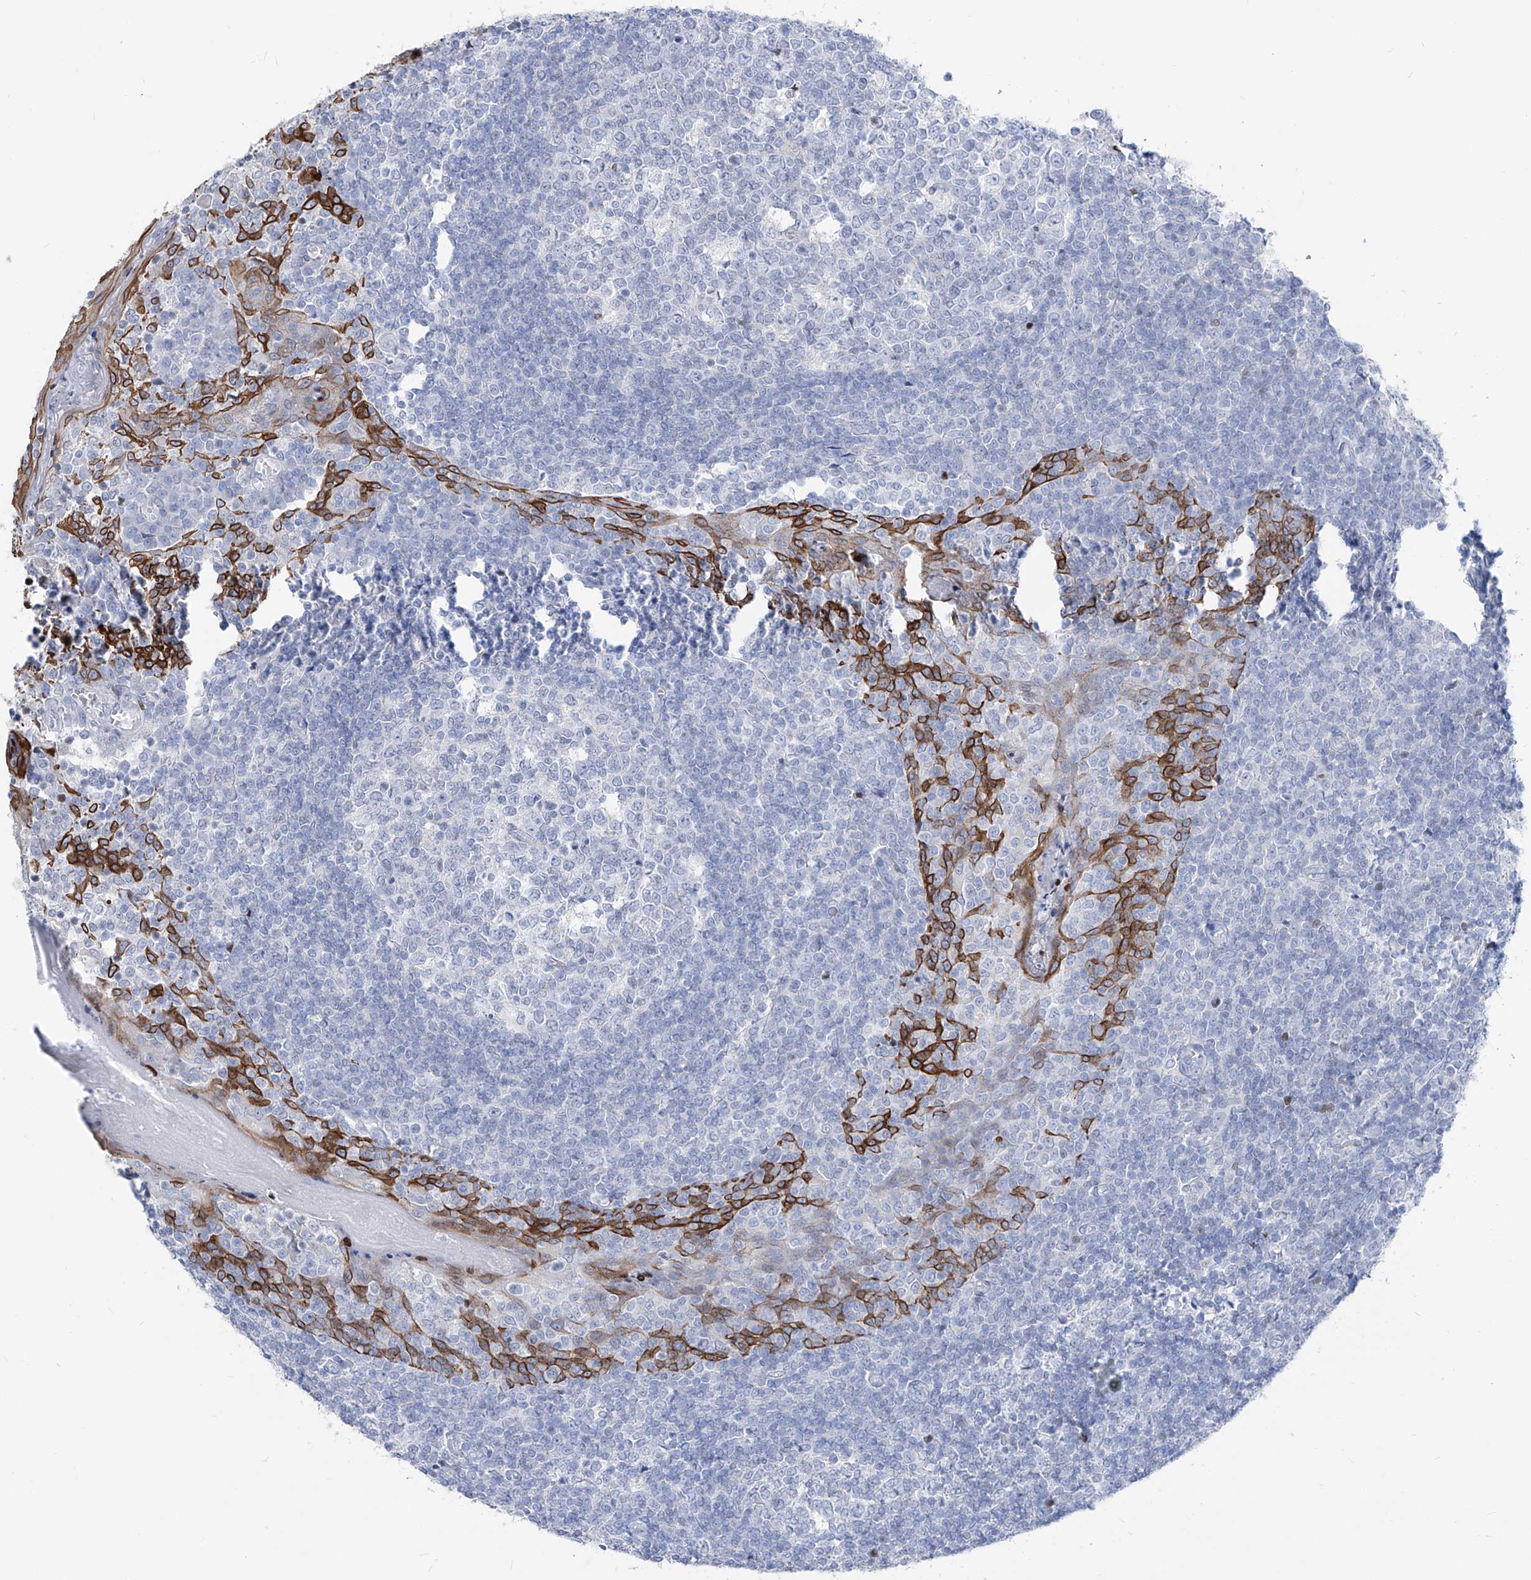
{"staining": {"intensity": "negative", "quantity": "none", "location": "none"}, "tissue": "tonsil", "cell_type": "Germinal center cells", "image_type": "normal", "snomed": [{"axis": "morphology", "description": "Normal tissue, NOS"}, {"axis": "topography", "description": "Tonsil"}], "caption": "Immunohistochemical staining of benign tonsil shows no significant positivity in germinal center cells. The staining was performed using DAB to visualize the protein expression in brown, while the nuclei were stained in blue with hematoxylin (Magnification: 20x).", "gene": "FRS3", "patient": {"sex": "female", "age": 19}}